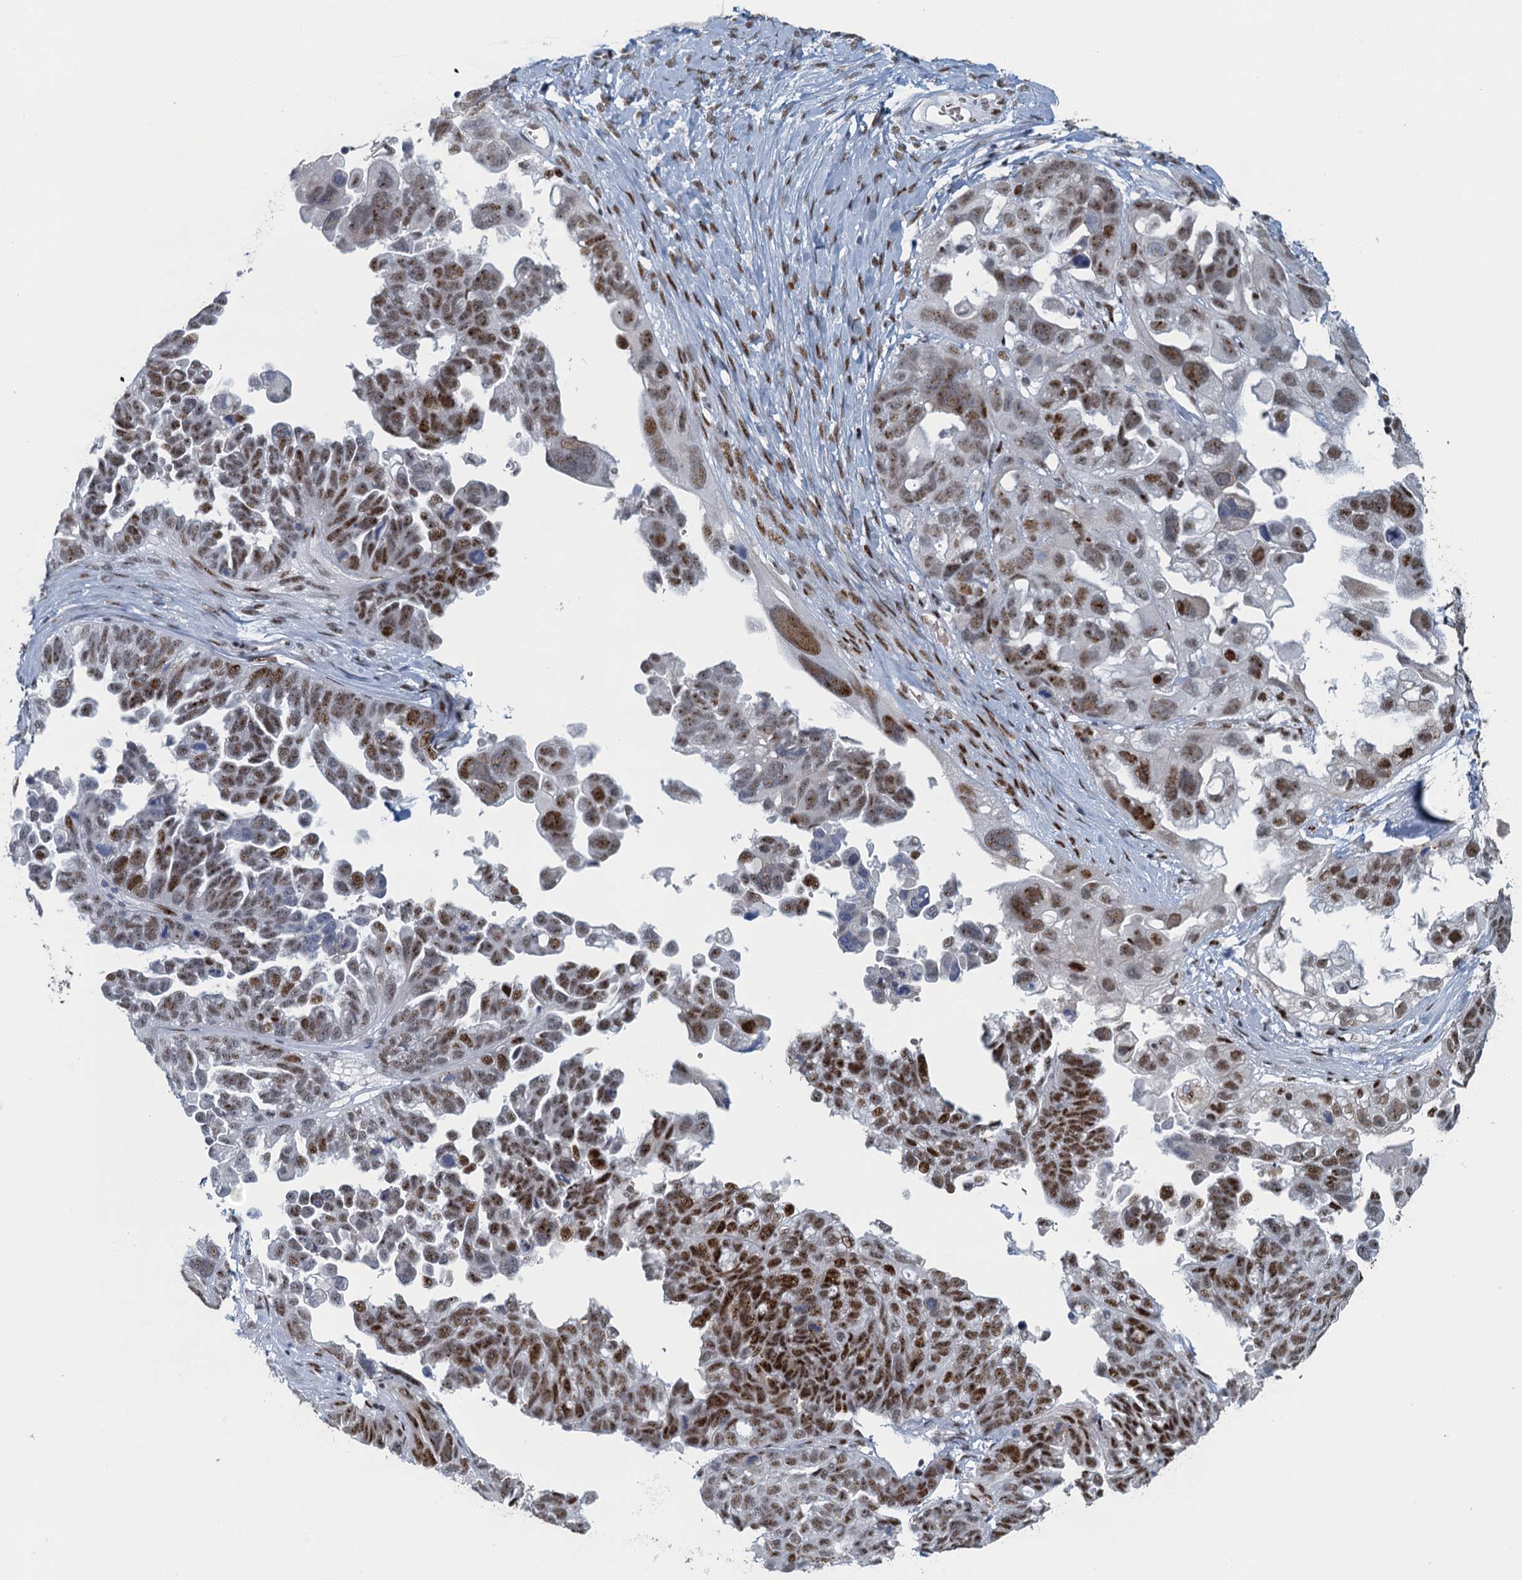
{"staining": {"intensity": "moderate", "quantity": ">75%", "location": "nuclear"}, "tissue": "ovarian cancer", "cell_type": "Tumor cells", "image_type": "cancer", "snomed": [{"axis": "morphology", "description": "Cystadenocarcinoma, serous, NOS"}, {"axis": "topography", "description": "Ovary"}], "caption": "Ovarian cancer stained for a protein exhibits moderate nuclear positivity in tumor cells.", "gene": "TTLL9", "patient": {"sex": "female", "age": 79}}